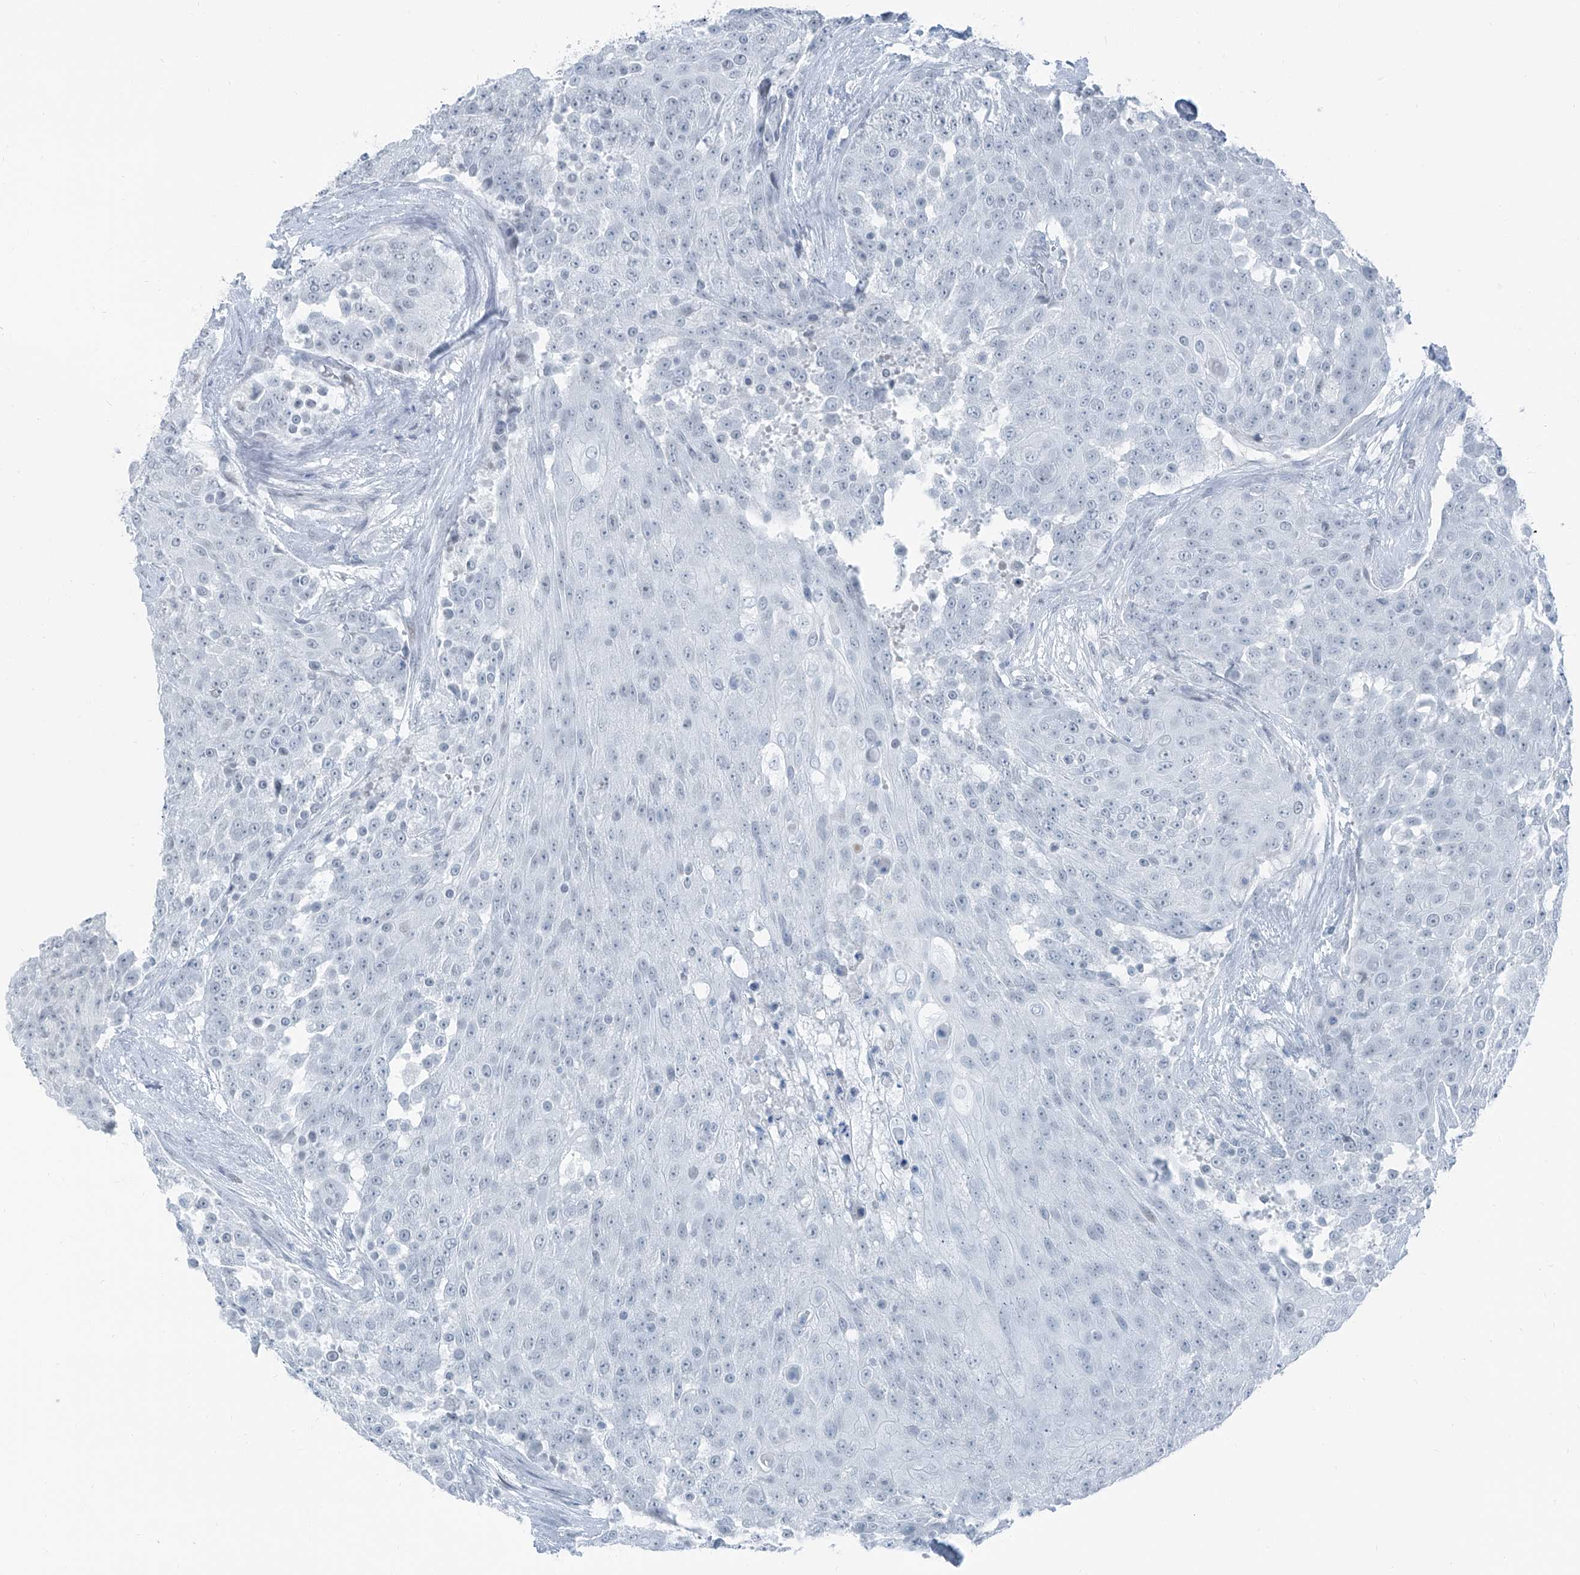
{"staining": {"intensity": "negative", "quantity": "none", "location": "none"}, "tissue": "urothelial cancer", "cell_type": "Tumor cells", "image_type": "cancer", "snomed": [{"axis": "morphology", "description": "Urothelial carcinoma, High grade"}, {"axis": "topography", "description": "Urinary bladder"}], "caption": "High magnification brightfield microscopy of urothelial cancer stained with DAB (brown) and counterstained with hematoxylin (blue): tumor cells show no significant expression.", "gene": "RGN", "patient": {"sex": "female", "age": 63}}